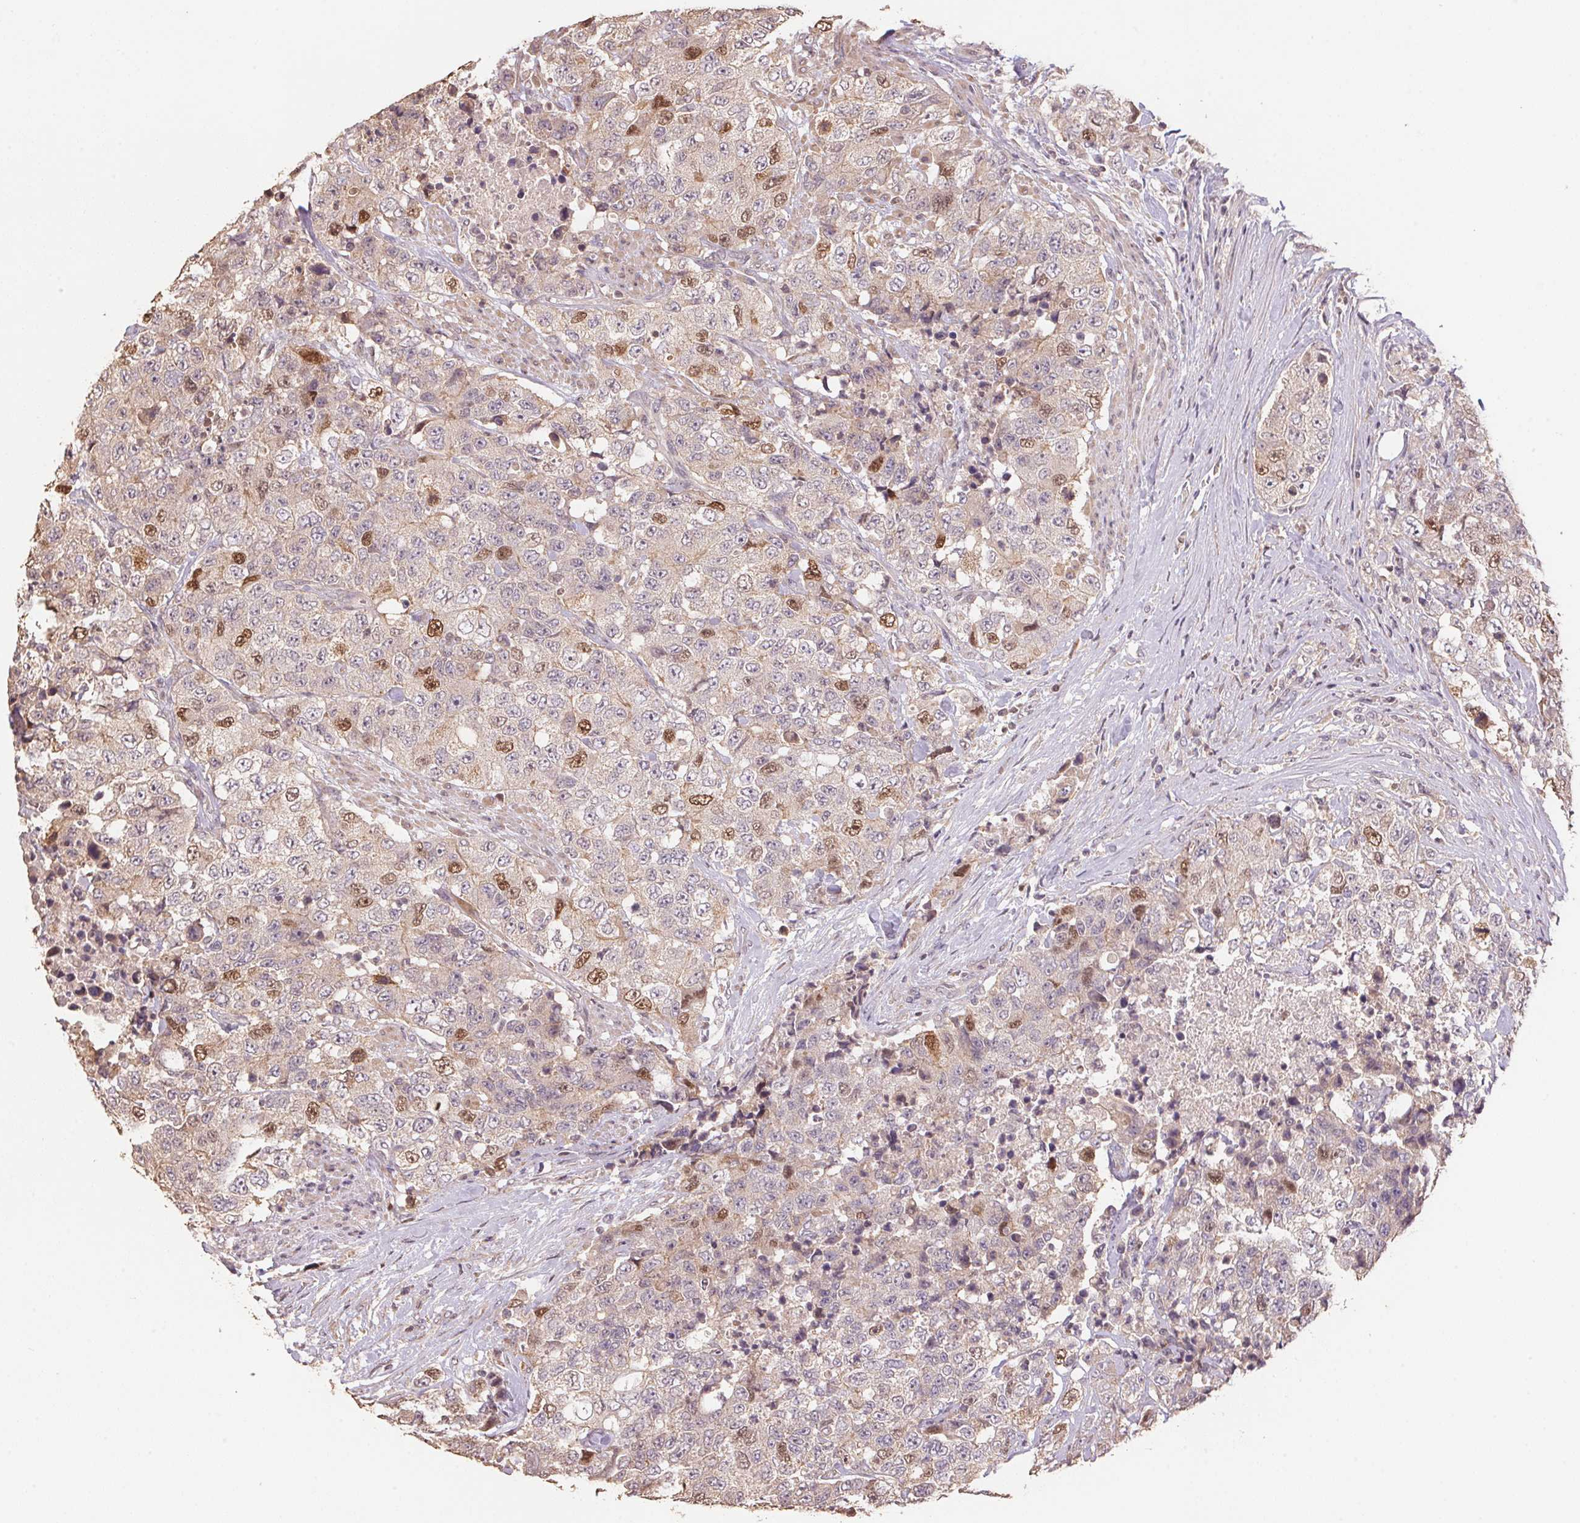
{"staining": {"intensity": "moderate", "quantity": "25%-75%", "location": "nuclear"}, "tissue": "urothelial cancer", "cell_type": "Tumor cells", "image_type": "cancer", "snomed": [{"axis": "morphology", "description": "Urothelial carcinoma, High grade"}, {"axis": "topography", "description": "Urinary bladder"}], "caption": "Human high-grade urothelial carcinoma stained with a brown dye demonstrates moderate nuclear positive staining in approximately 25%-75% of tumor cells.", "gene": "CENPF", "patient": {"sex": "female", "age": 78}}